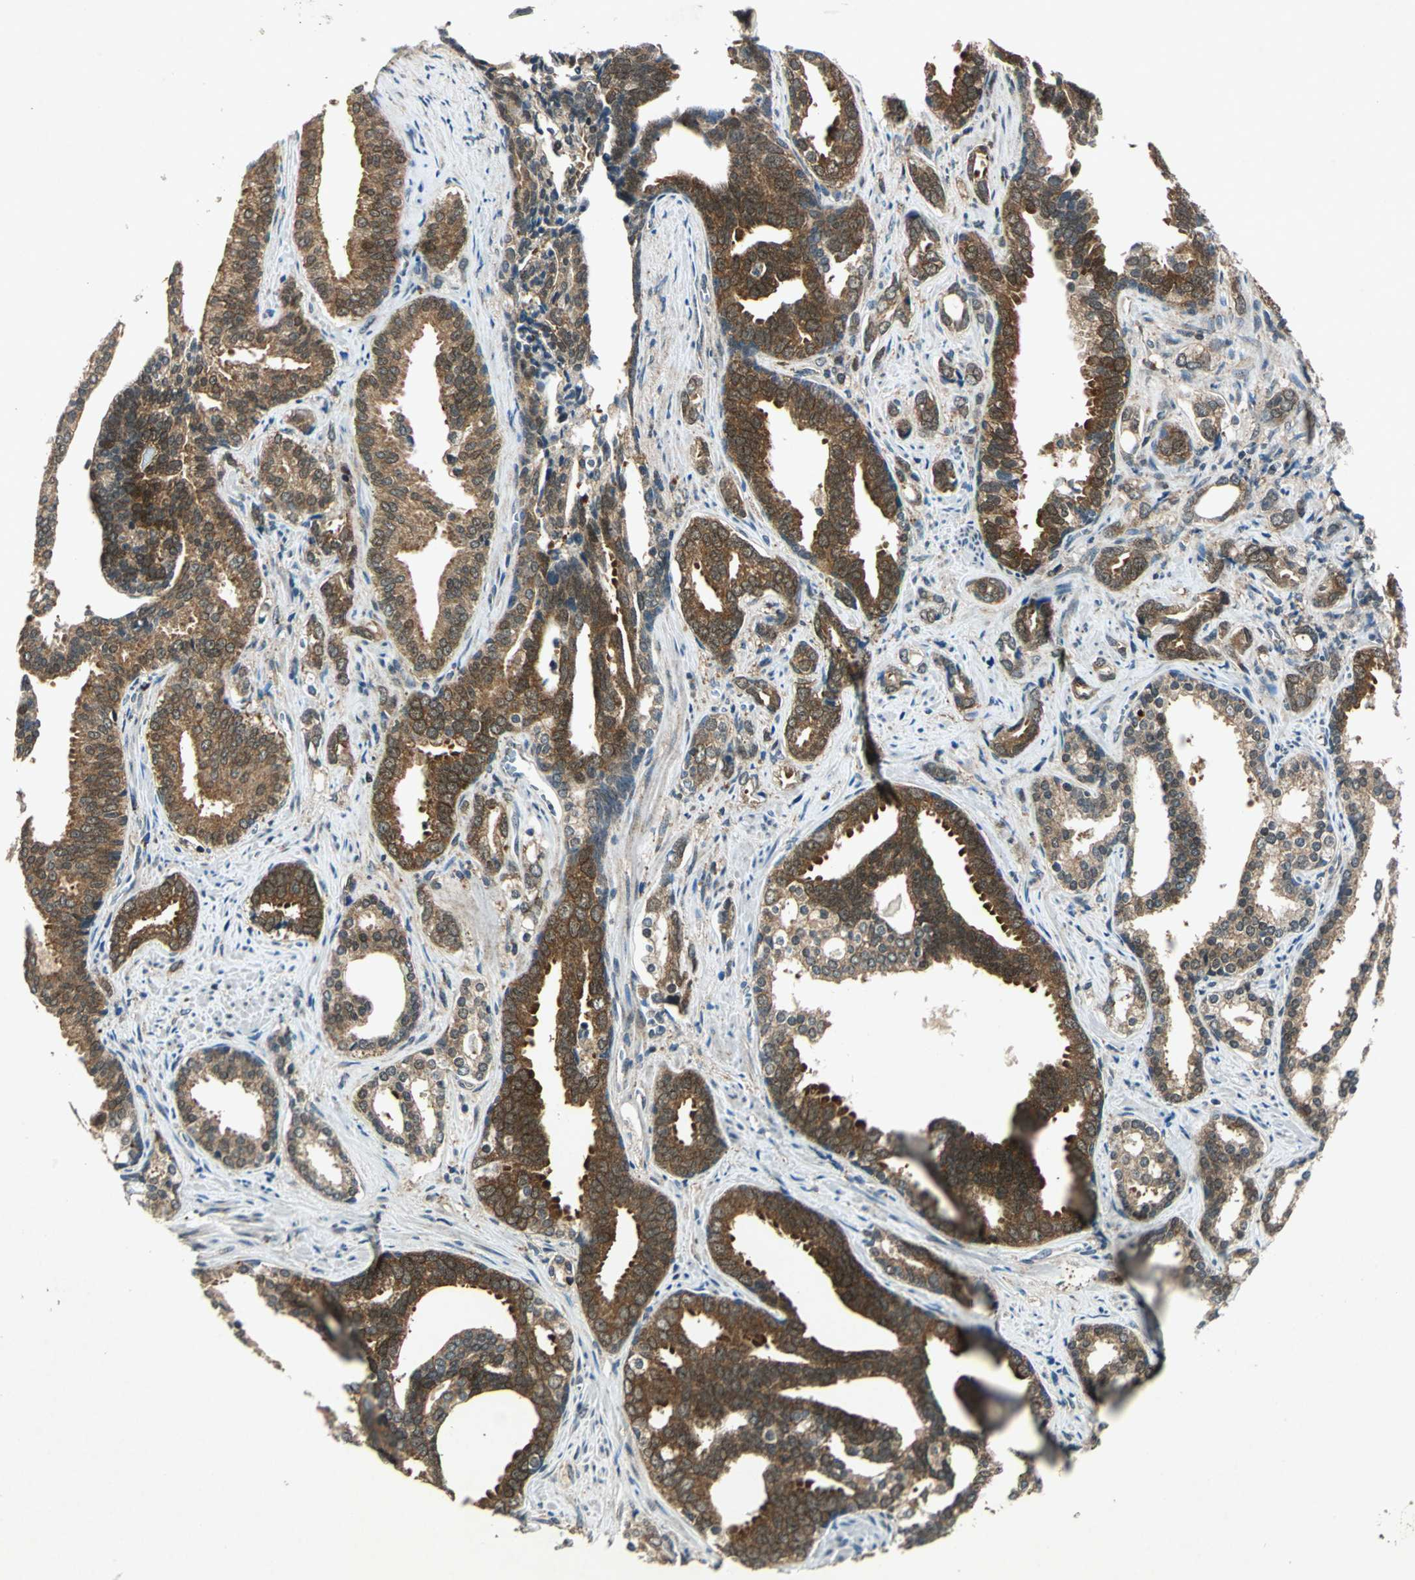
{"staining": {"intensity": "strong", "quantity": ">75%", "location": "cytoplasmic/membranous"}, "tissue": "prostate cancer", "cell_type": "Tumor cells", "image_type": "cancer", "snomed": [{"axis": "morphology", "description": "Adenocarcinoma, High grade"}, {"axis": "topography", "description": "Prostate"}], "caption": "Immunohistochemistry (IHC) photomicrograph of neoplastic tissue: human prostate cancer (high-grade adenocarcinoma) stained using IHC shows high levels of strong protein expression localized specifically in the cytoplasmic/membranous of tumor cells, appearing as a cytoplasmic/membranous brown color.", "gene": "AHSA1", "patient": {"sex": "male", "age": 67}}